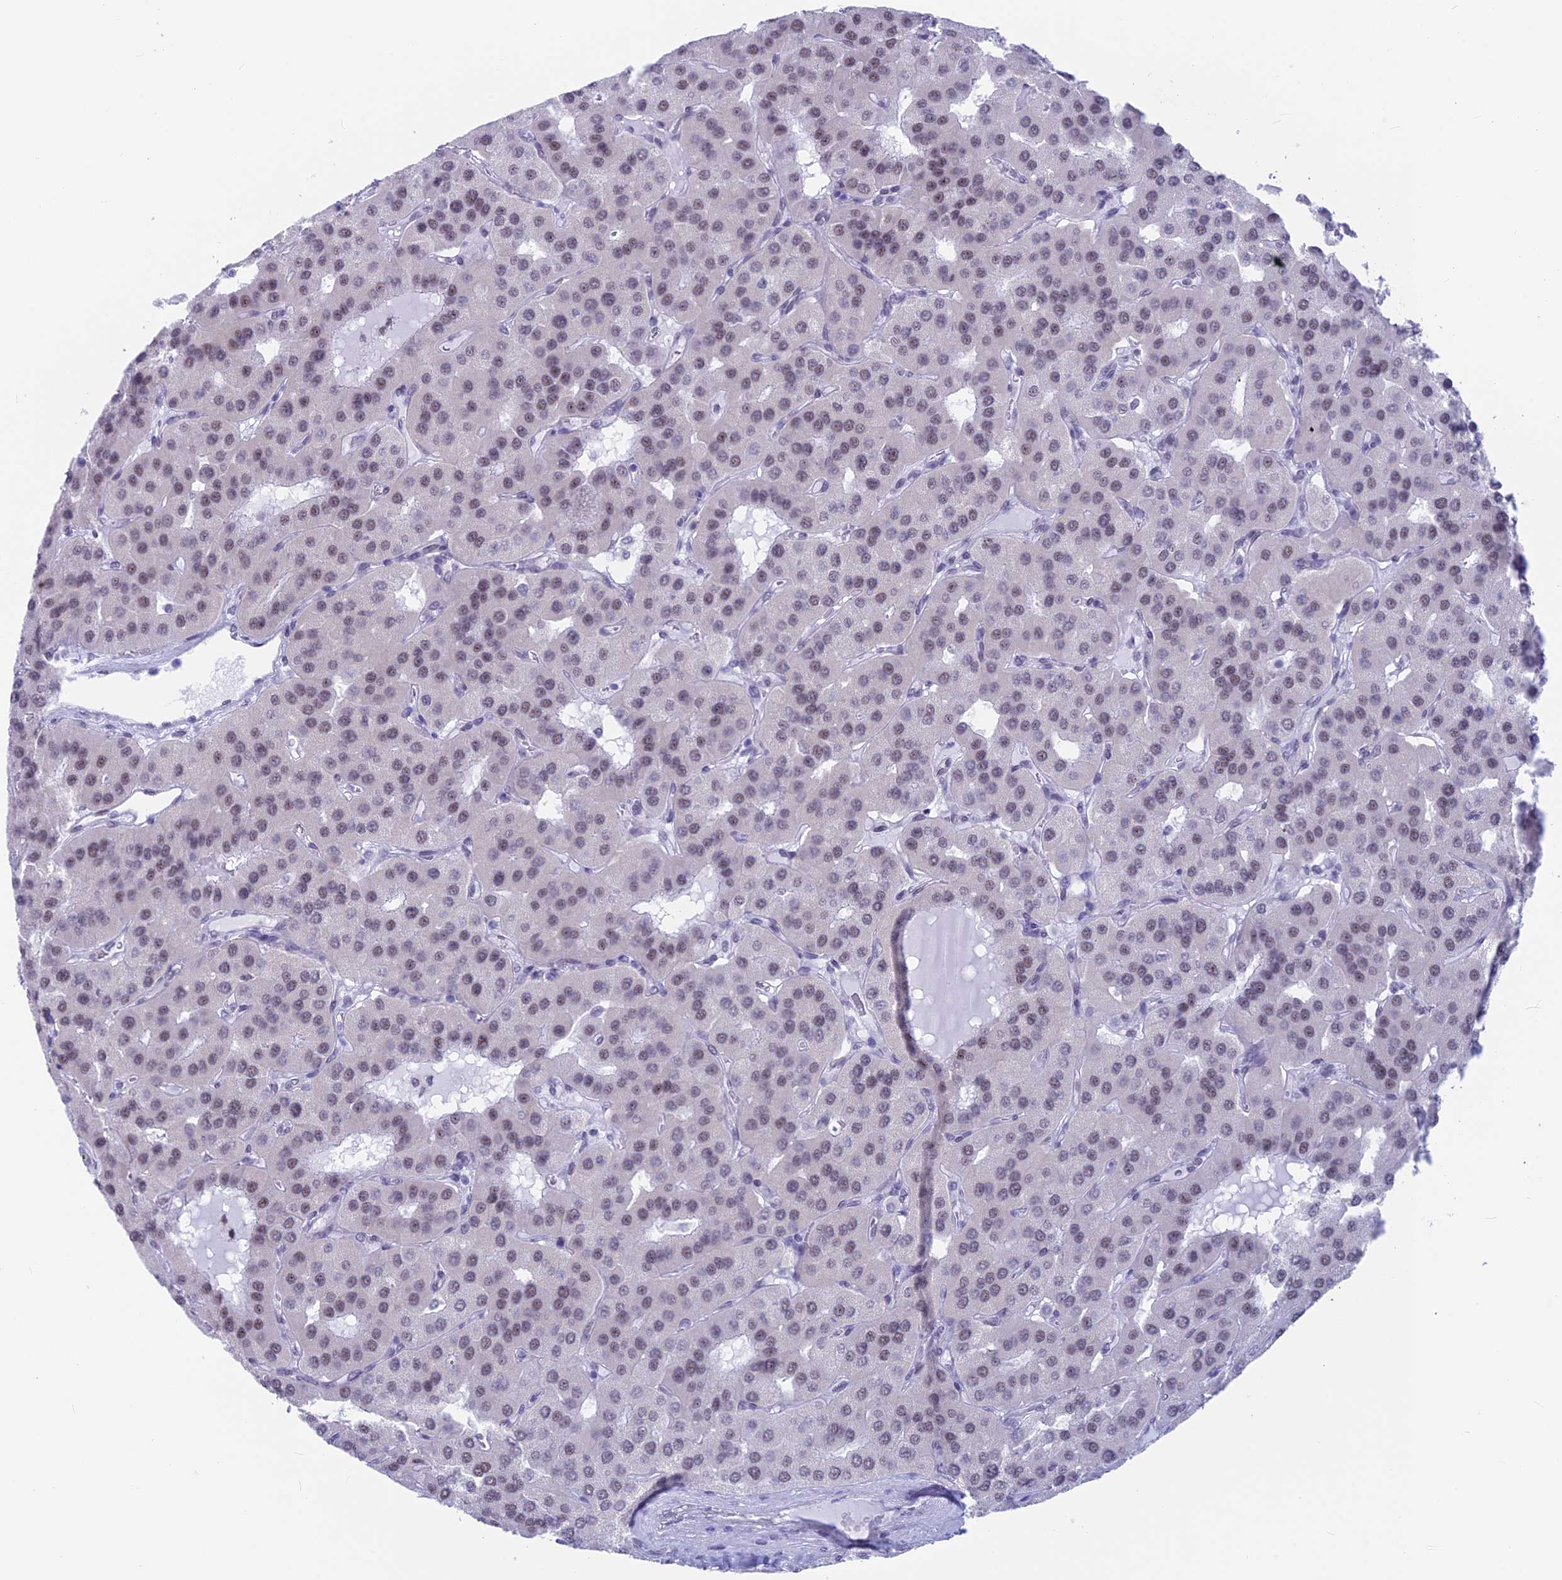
{"staining": {"intensity": "weak", "quantity": "25%-75%", "location": "nuclear"}, "tissue": "parathyroid gland", "cell_type": "Glandular cells", "image_type": "normal", "snomed": [{"axis": "morphology", "description": "Normal tissue, NOS"}, {"axis": "morphology", "description": "Adenoma, NOS"}, {"axis": "topography", "description": "Parathyroid gland"}], "caption": "Protein expression analysis of benign parathyroid gland exhibits weak nuclear expression in approximately 25%-75% of glandular cells.", "gene": "SRSF5", "patient": {"sex": "female", "age": 86}}